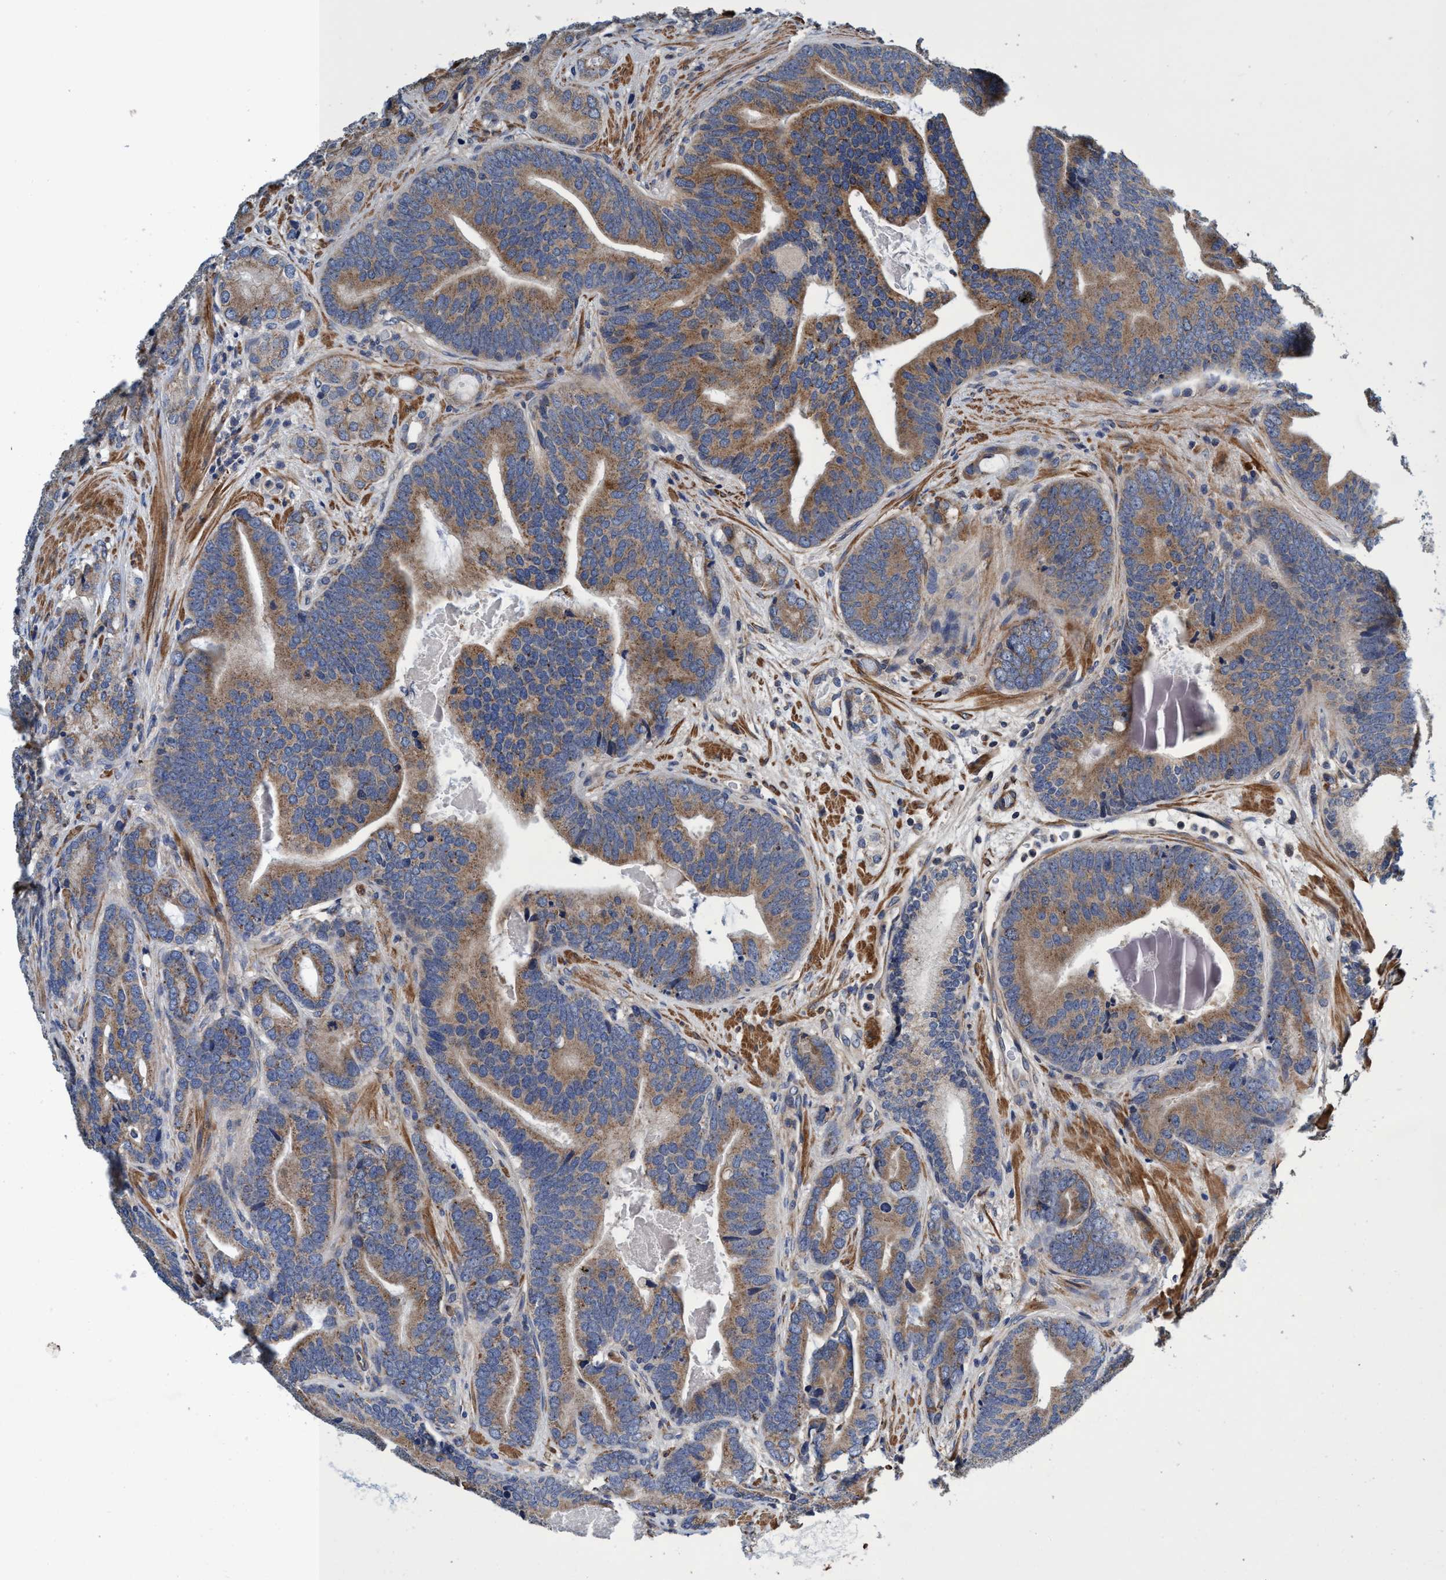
{"staining": {"intensity": "moderate", "quantity": ">75%", "location": "cytoplasmic/membranous"}, "tissue": "prostate cancer", "cell_type": "Tumor cells", "image_type": "cancer", "snomed": [{"axis": "morphology", "description": "Adenocarcinoma, High grade"}, {"axis": "topography", "description": "Prostate"}], "caption": "A brown stain labels moderate cytoplasmic/membranous staining of a protein in prostate cancer (high-grade adenocarcinoma) tumor cells.", "gene": "CALCOCO2", "patient": {"sex": "male", "age": 55}}